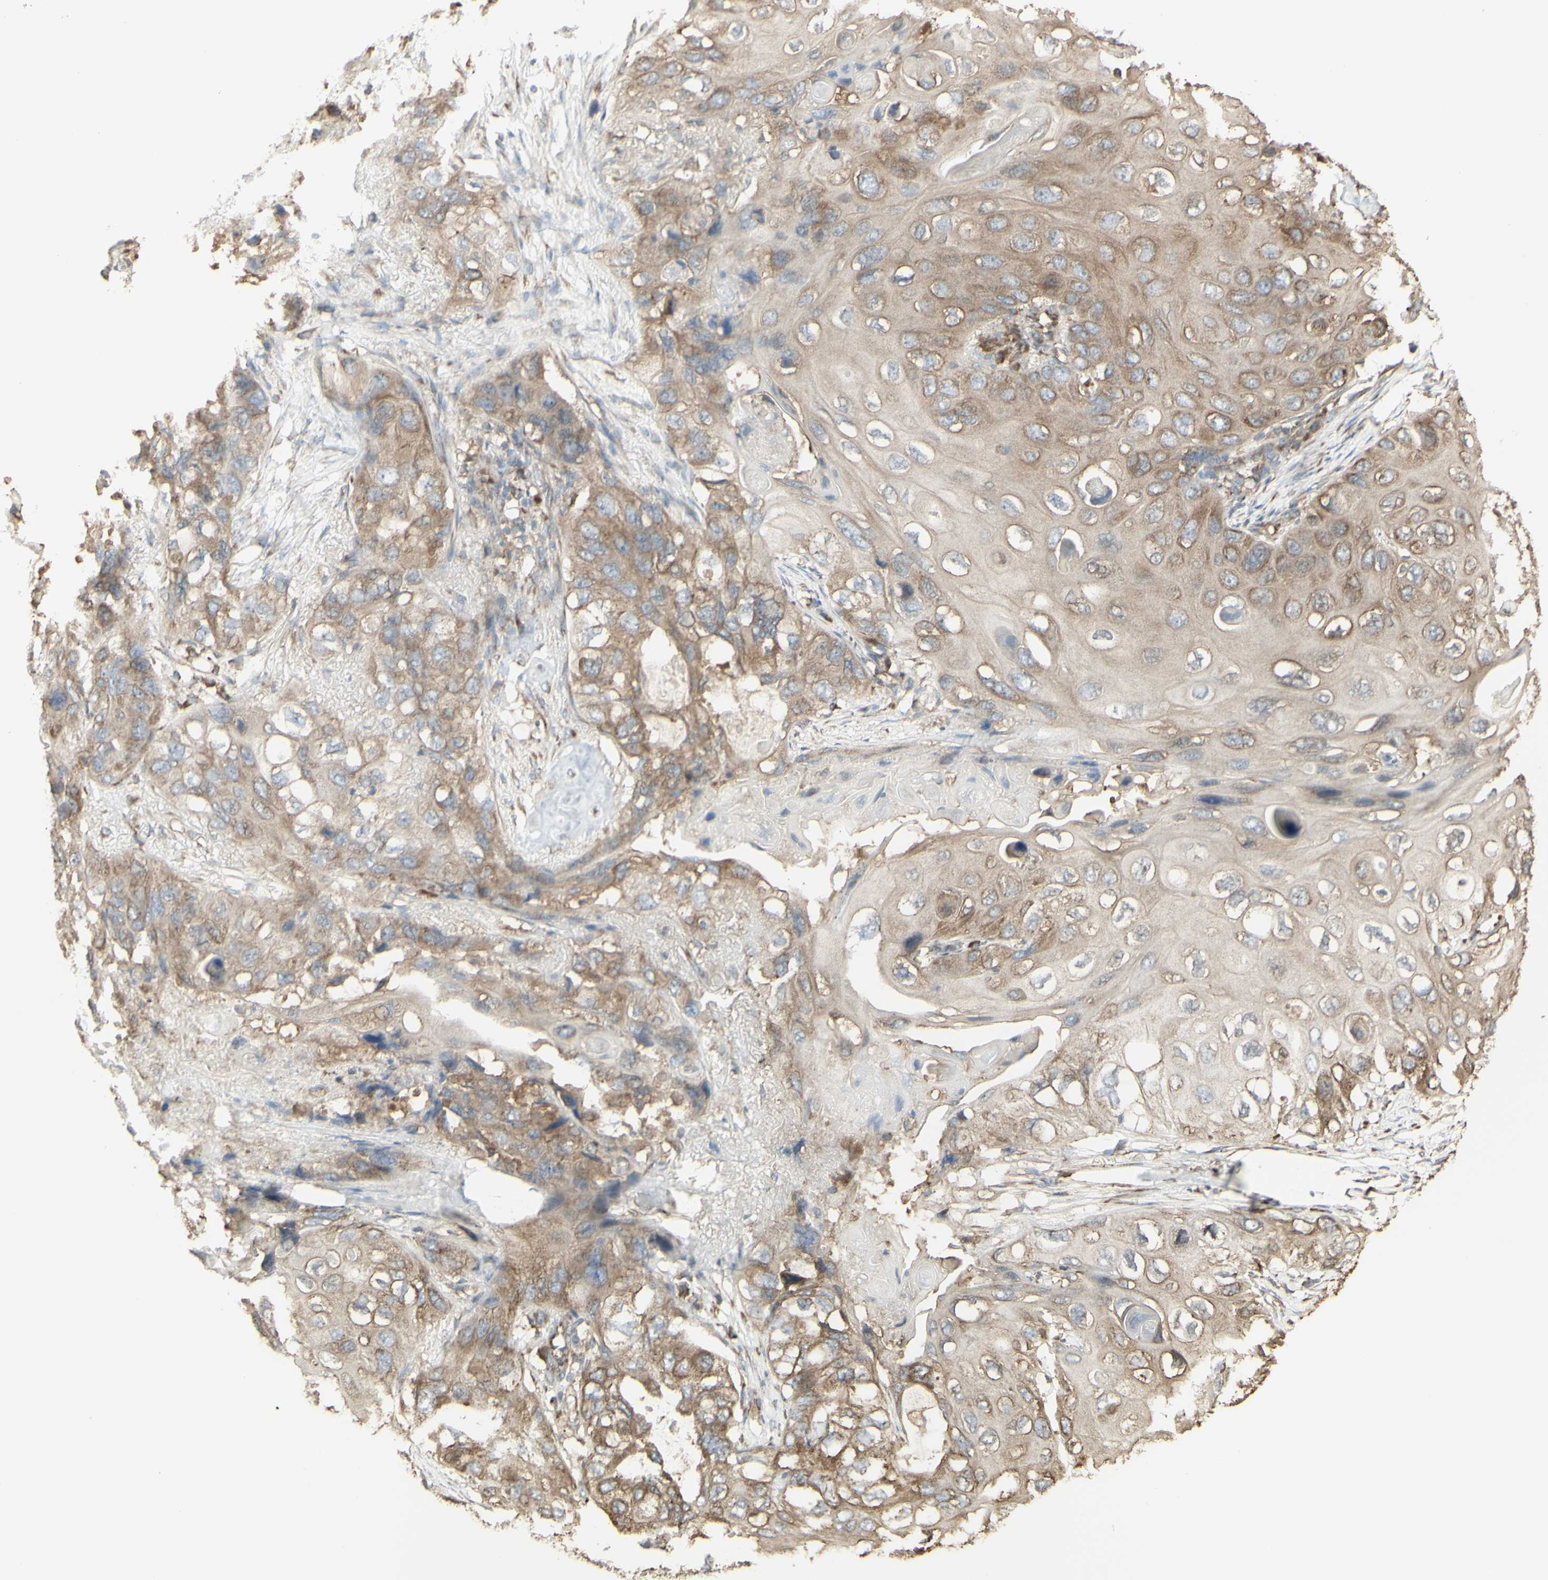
{"staining": {"intensity": "weak", "quantity": ">75%", "location": "cytoplasmic/membranous"}, "tissue": "lung cancer", "cell_type": "Tumor cells", "image_type": "cancer", "snomed": [{"axis": "morphology", "description": "Squamous cell carcinoma, NOS"}, {"axis": "topography", "description": "Lung"}], "caption": "IHC micrograph of human squamous cell carcinoma (lung) stained for a protein (brown), which exhibits low levels of weak cytoplasmic/membranous staining in about >75% of tumor cells.", "gene": "EEF1B2", "patient": {"sex": "female", "age": 73}}